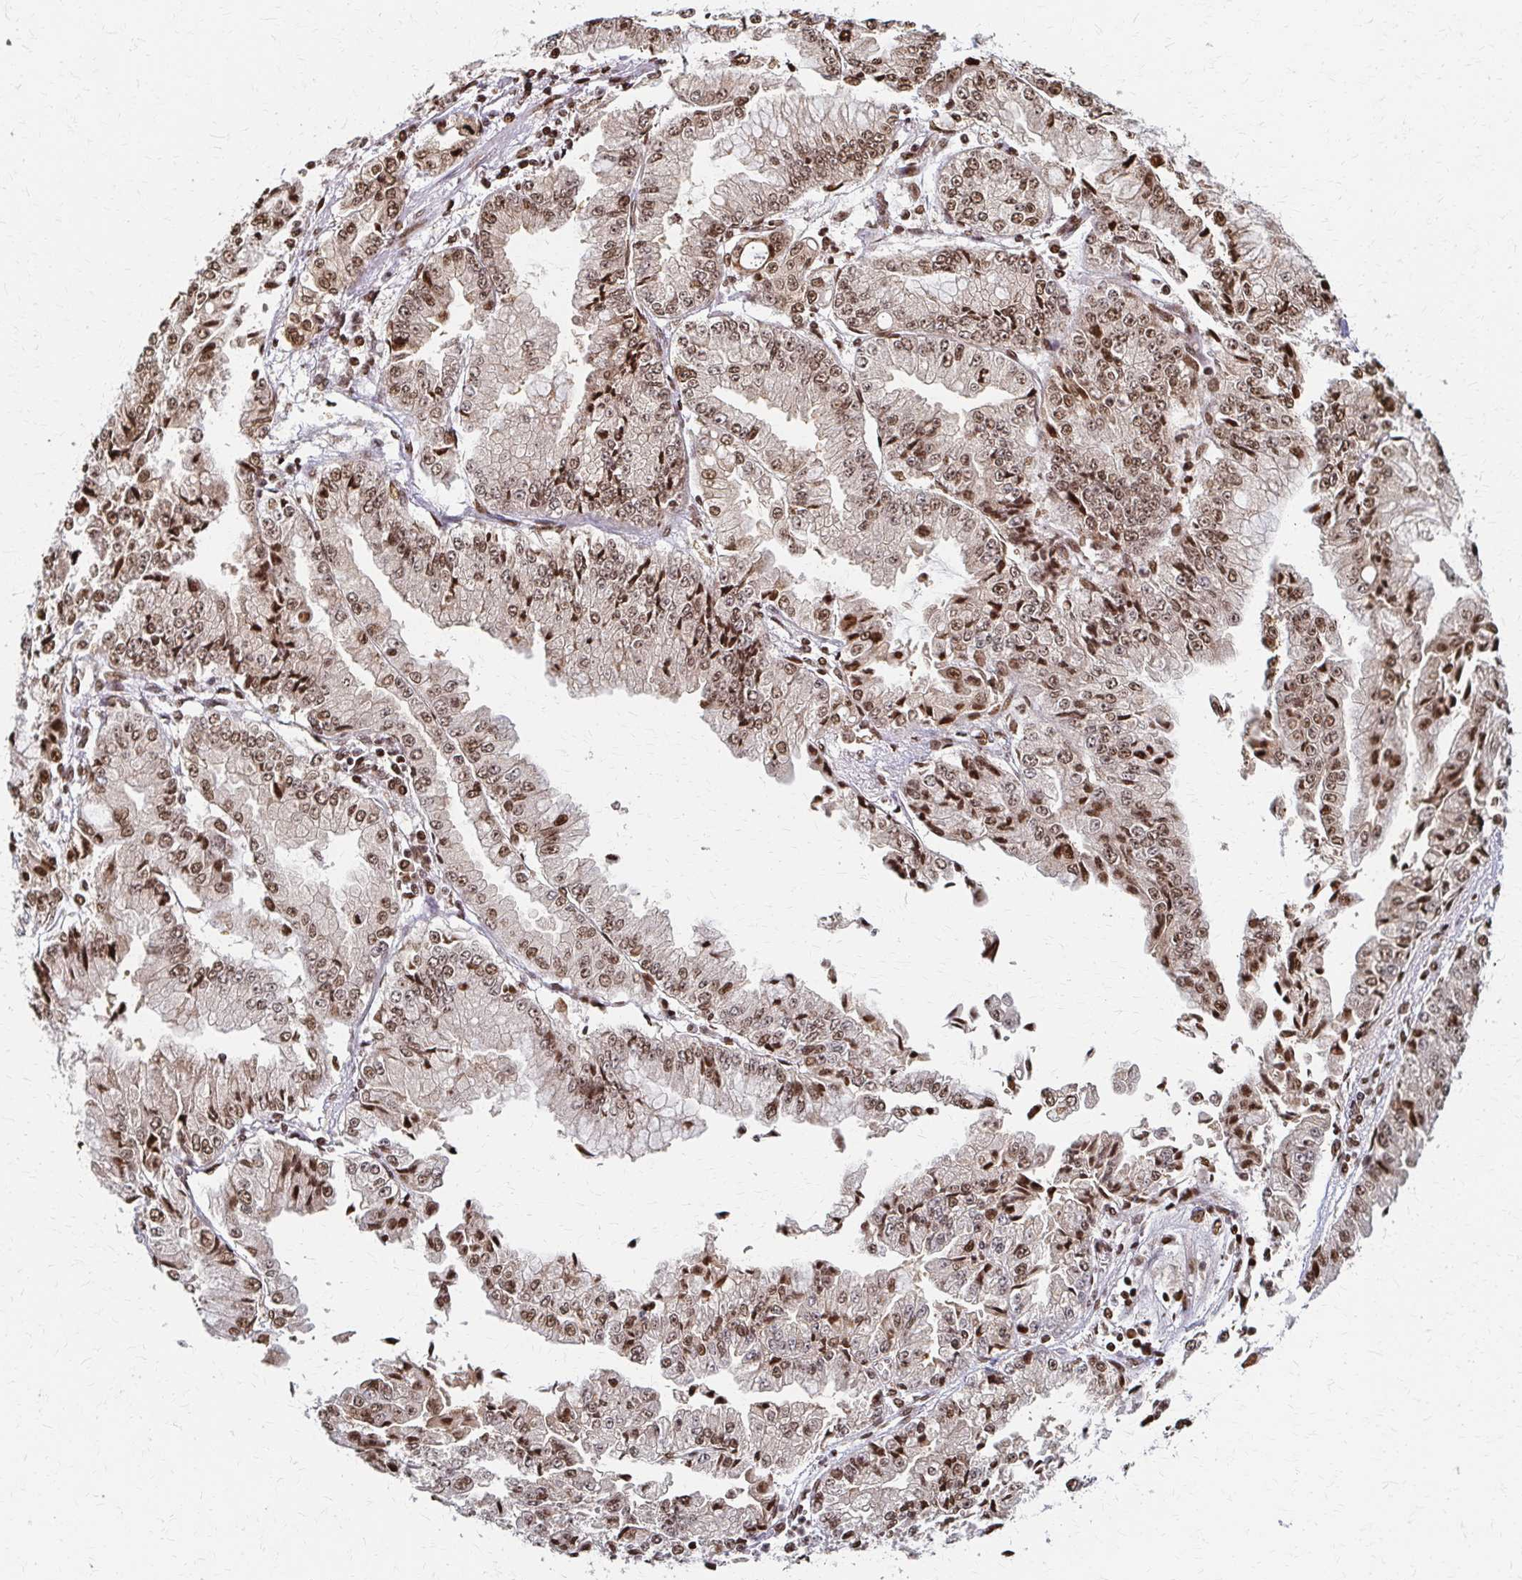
{"staining": {"intensity": "moderate", "quantity": "25%-75%", "location": "nuclear"}, "tissue": "stomach cancer", "cell_type": "Tumor cells", "image_type": "cancer", "snomed": [{"axis": "morphology", "description": "Adenocarcinoma, NOS"}, {"axis": "topography", "description": "Stomach, upper"}], "caption": "Immunohistochemistry (IHC) of human stomach cancer reveals medium levels of moderate nuclear expression in about 25%-75% of tumor cells.", "gene": "PSMD7", "patient": {"sex": "female", "age": 74}}